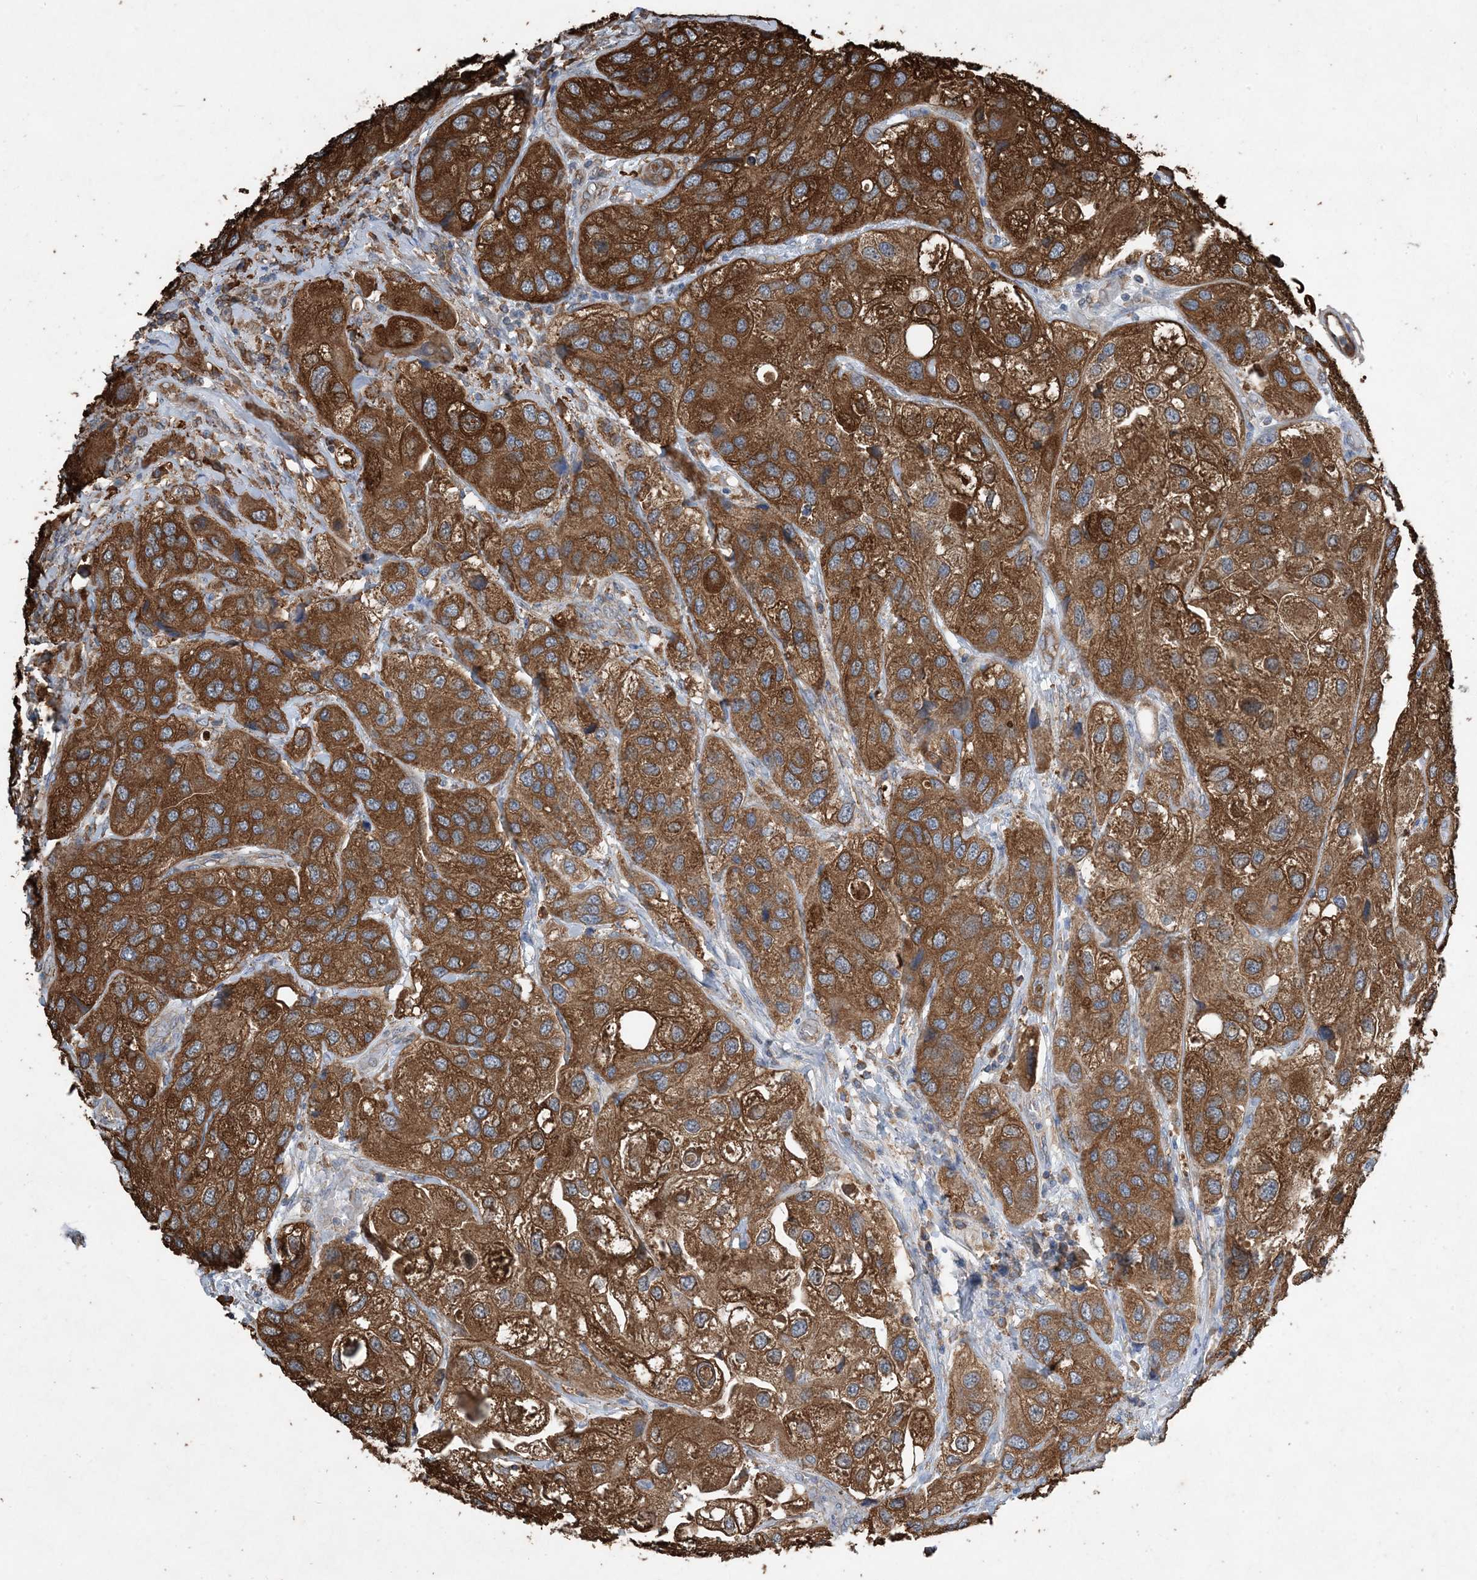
{"staining": {"intensity": "strong", "quantity": ">75%", "location": "cytoplasmic/membranous"}, "tissue": "urothelial cancer", "cell_type": "Tumor cells", "image_type": "cancer", "snomed": [{"axis": "morphology", "description": "Urothelial carcinoma, High grade"}, {"axis": "topography", "description": "Urinary bladder"}], "caption": "Urothelial carcinoma (high-grade) tissue shows strong cytoplasmic/membranous staining in approximately >75% of tumor cells, visualized by immunohistochemistry.", "gene": "PDIA6", "patient": {"sex": "female", "age": 64}}